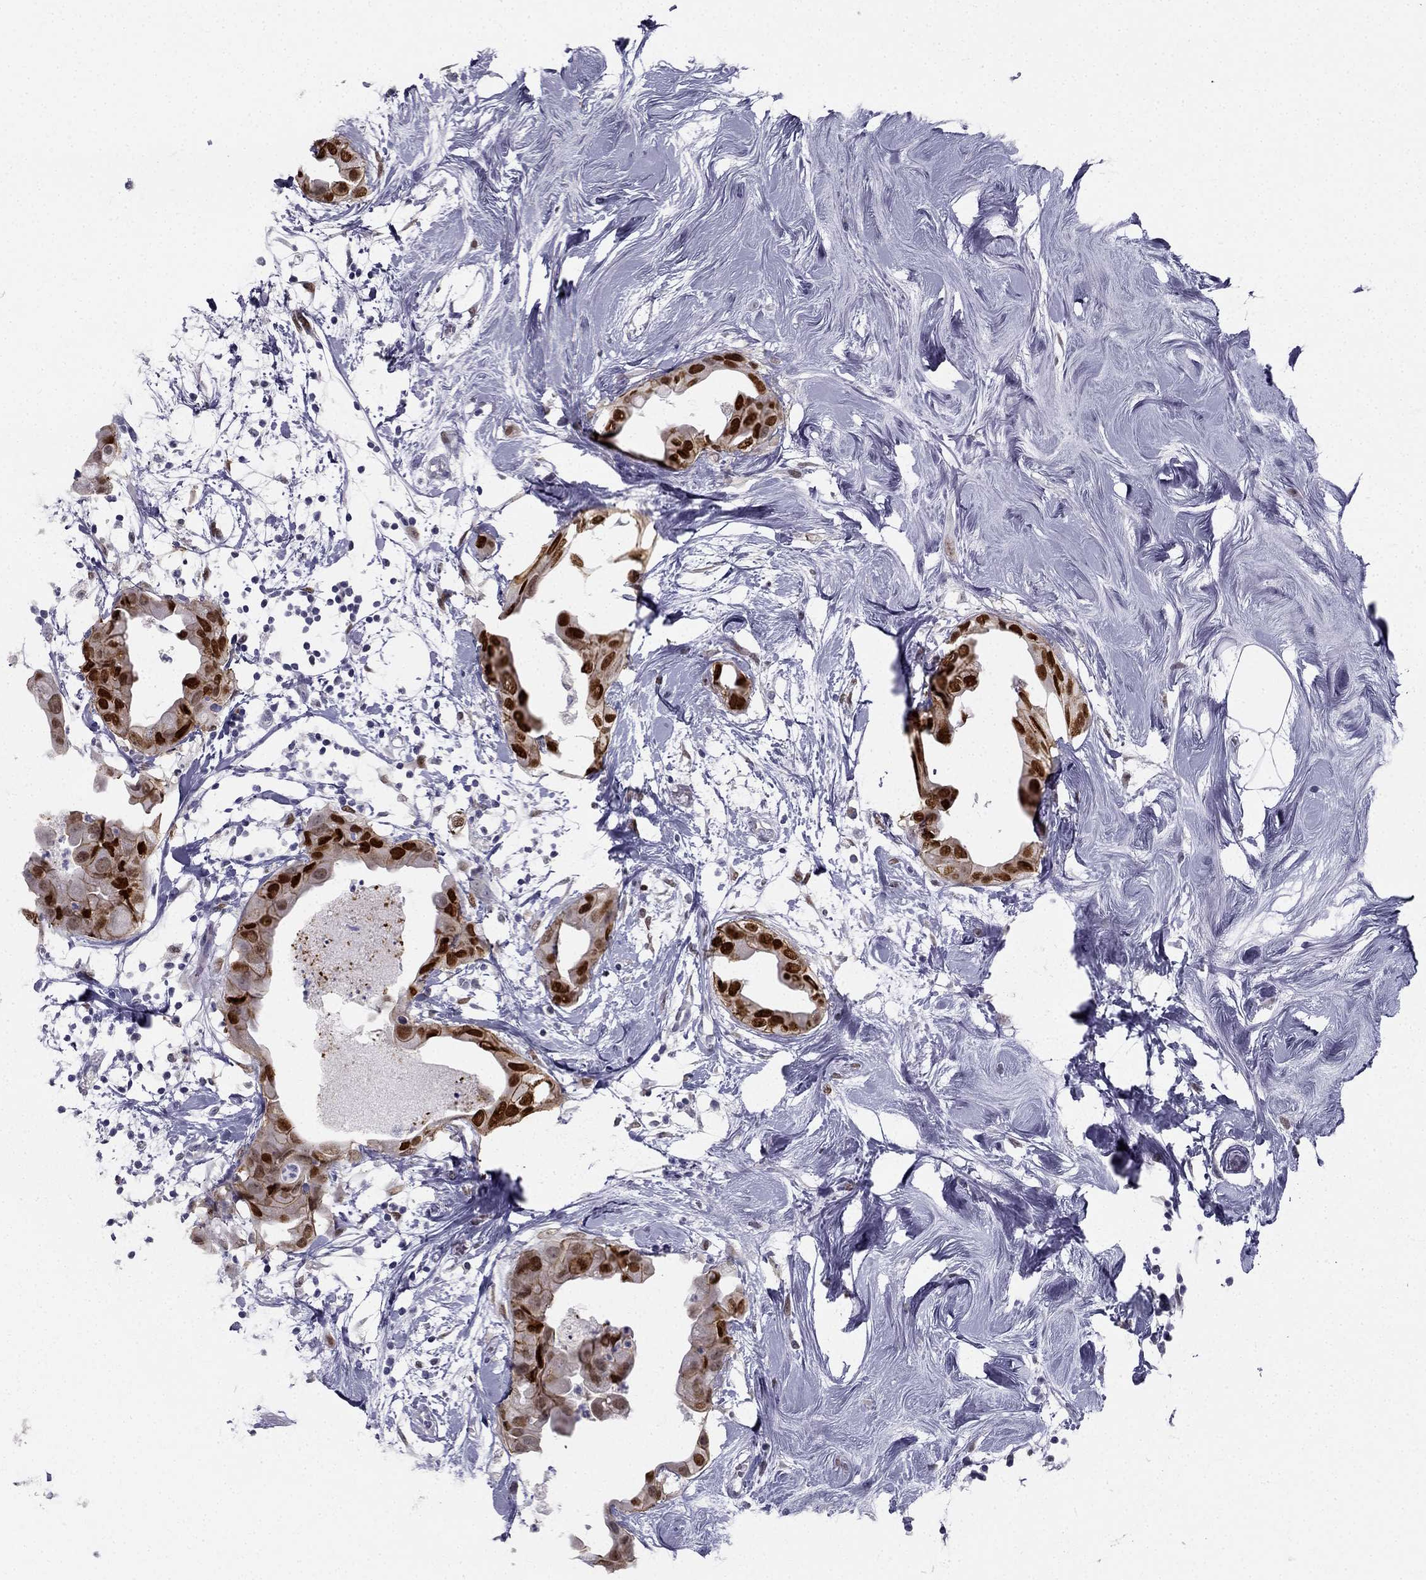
{"staining": {"intensity": "strong", "quantity": ">75%", "location": "nuclear"}, "tissue": "breast cancer", "cell_type": "Tumor cells", "image_type": "cancer", "snomed": [{"axis": "morphology", "description": "Normal tissue, NOS"}, {"axis": "morphology", "description": "Duct carcinoma"}, {"axis": "topography", "description": "Breast"}], "caption": "The image exhibits a brown stain indicating the presence of a protein in the nuclear of tumor cells in breast intraductal carcinoma. Using DAB (brown) and hematoxylin (blue) stains, captured at high magnification using brightfield microscopy.", "gene": "TRPS1", "patient": {"sex": "female", "age": 40}}